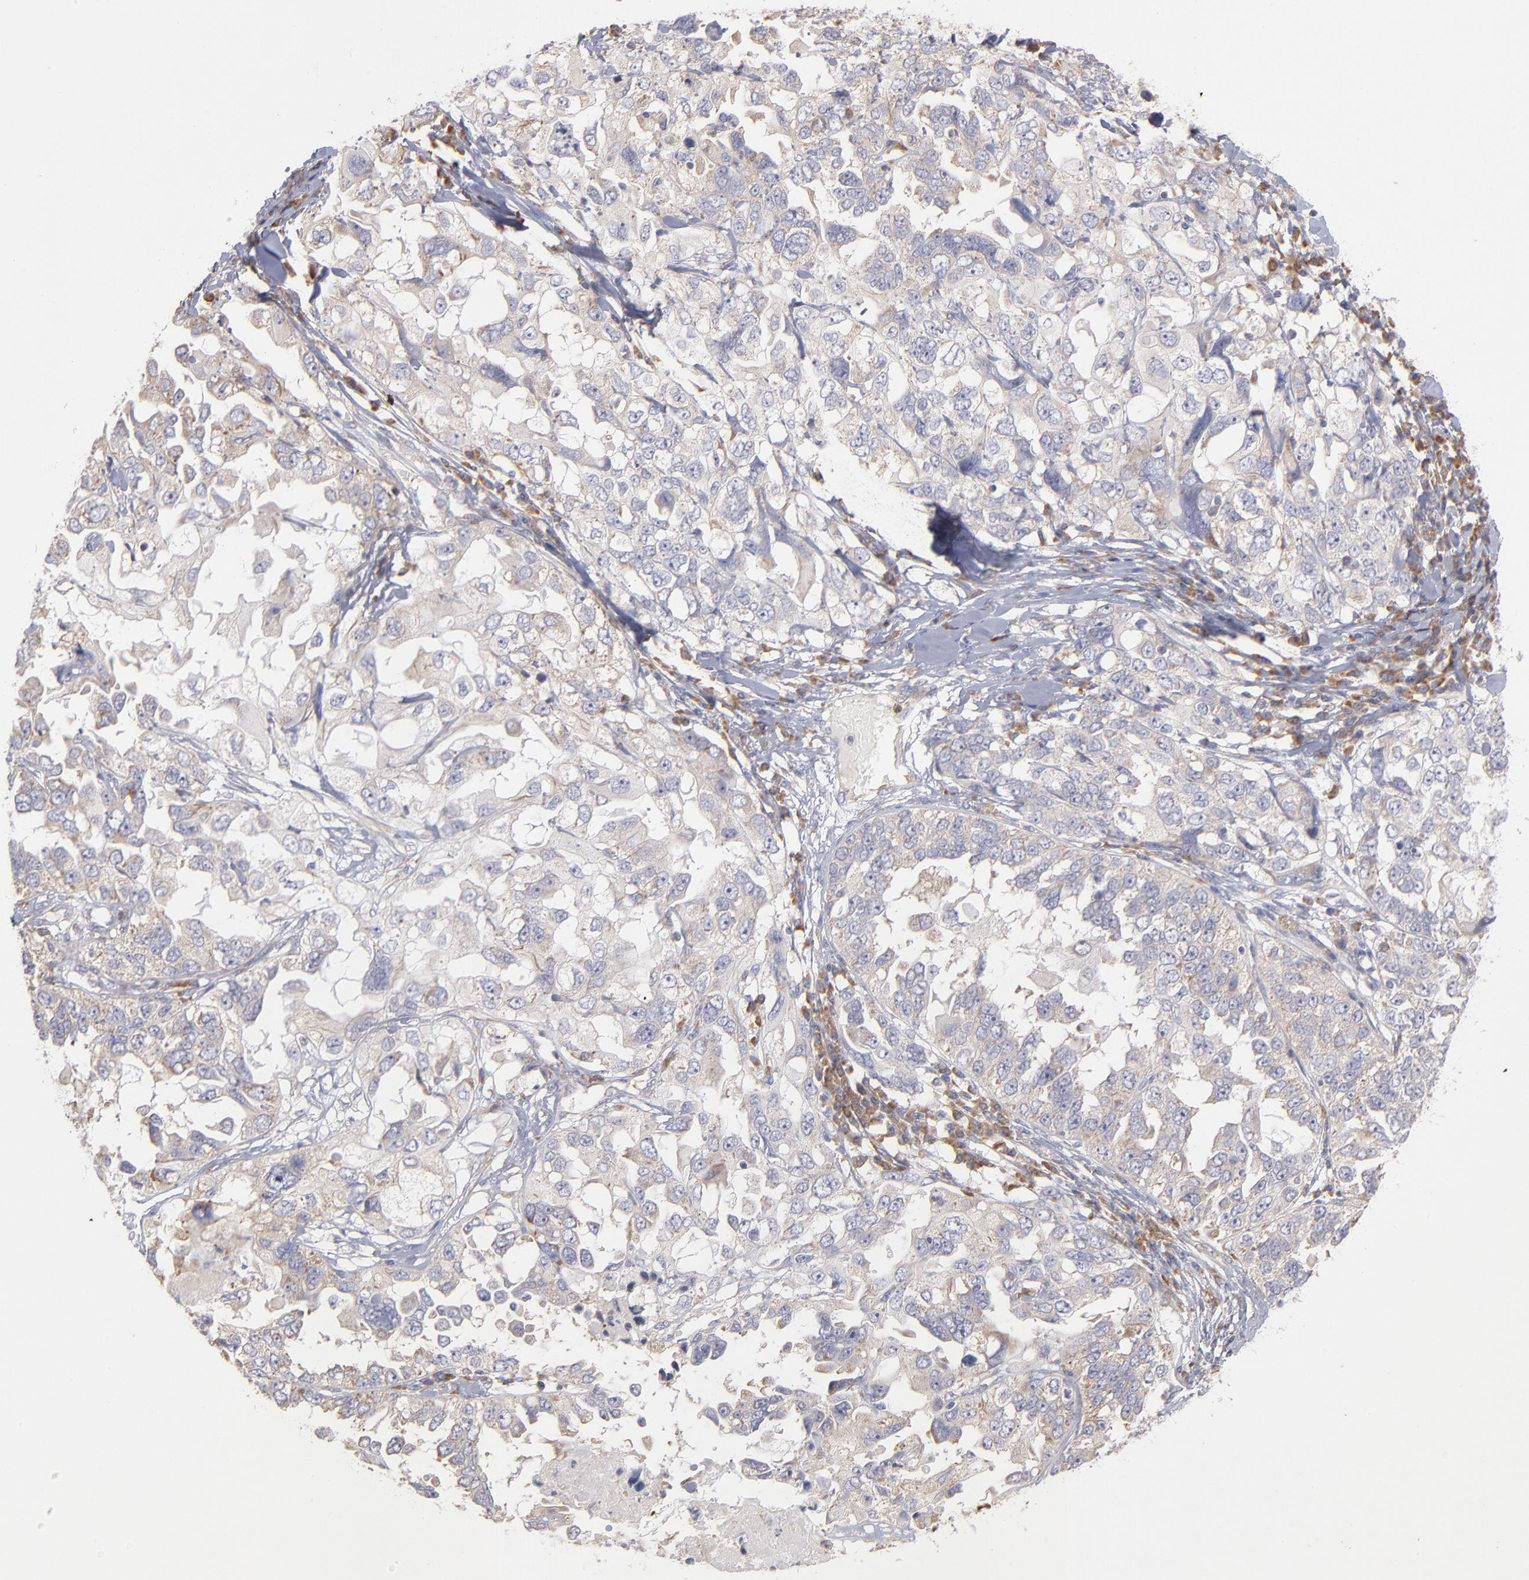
{"staining": {"intensity": "negative", "quantity": "none", "location": "none"}, "tissue": "ovarian cancer", "cell_type": "Tumor cells", "image_type": "cancer", "snomed": [{"axis": "morphology", "description": "Cystadenocarcinoma, serous, NOS"}, {"axis": "topography", "description": "Ovary"}], "caption": "A high-resolution histopathology image shows immunohistochemistry staining of ovarian cancer, which reveals no significant positivity in tumor cells. The staining was performed using DAB to visualize the protein expression in brown, while the nuclei were stained in blue with hematoxylin (Magnification: 20x).", "gene": "RPLP0", "patient": {"sex": "female", "age": 82}}